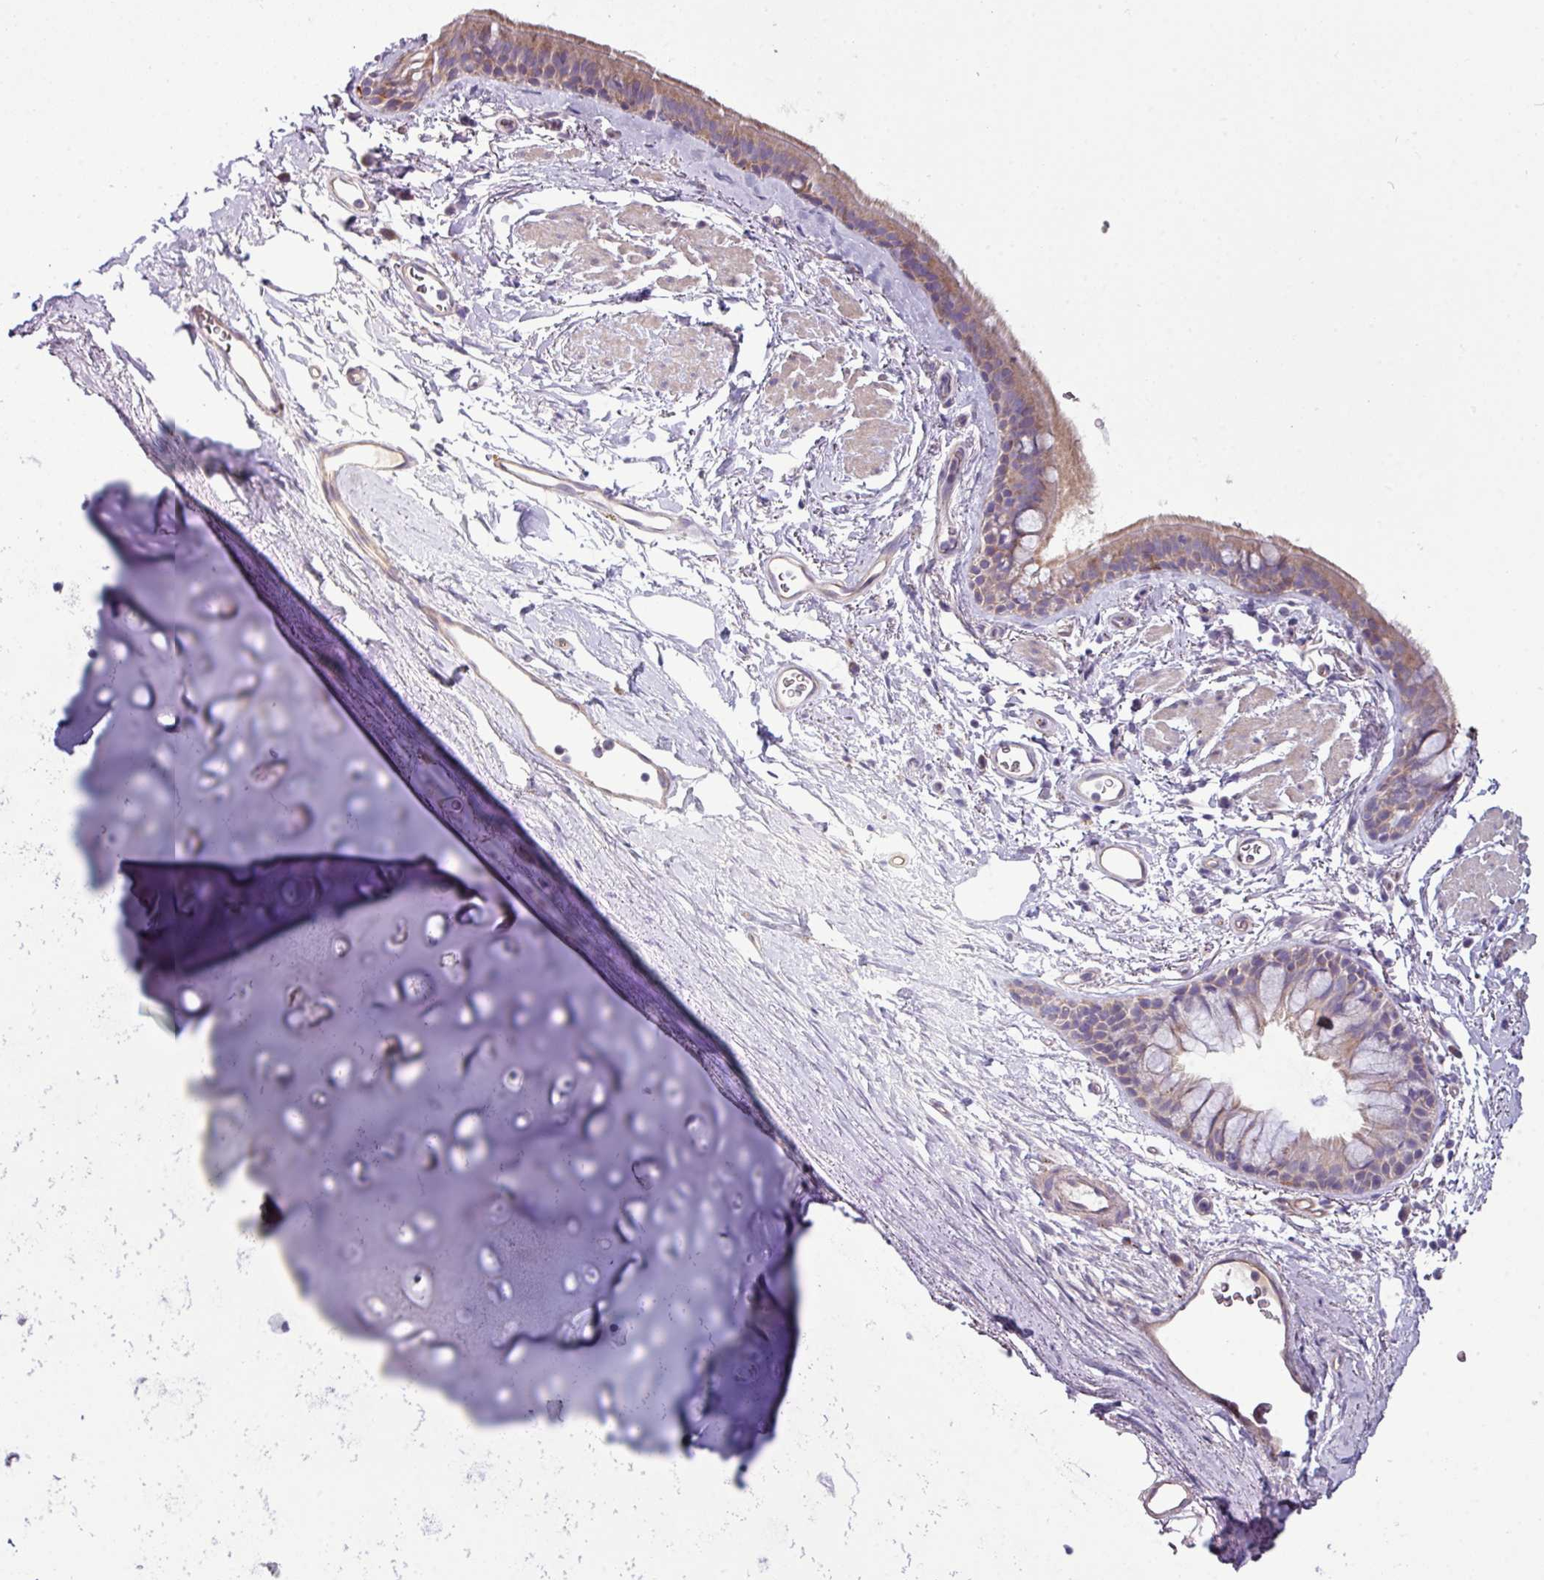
{"staining": {"intensity": "moderate", "quantity": "25%-75%", "location": "cytoplasmic/membranous"}, "tissue": "bronchus", "cell_type": "Respiratory epithelial cells", "image_type": "normal", "snomed": [{"axis": "morphology", "description": "Normal tissue, NOS"}, {"axis": "topography", "description": "Lymph node"}, {"axis": "topography", "description": "Cartilage tissue"}, {"axis": "topography", "description": "Bronchus"}], "caption": "Immunohistochemistry (IHC) of unremarkable human bronchus exhibits medium levels of moderate cytoplasmic/membranous staining in approximately 25%-75% of respiratory epithelial cells.", "gene": "AGAP4", "patient": {"sex": "female", "age": 70}}